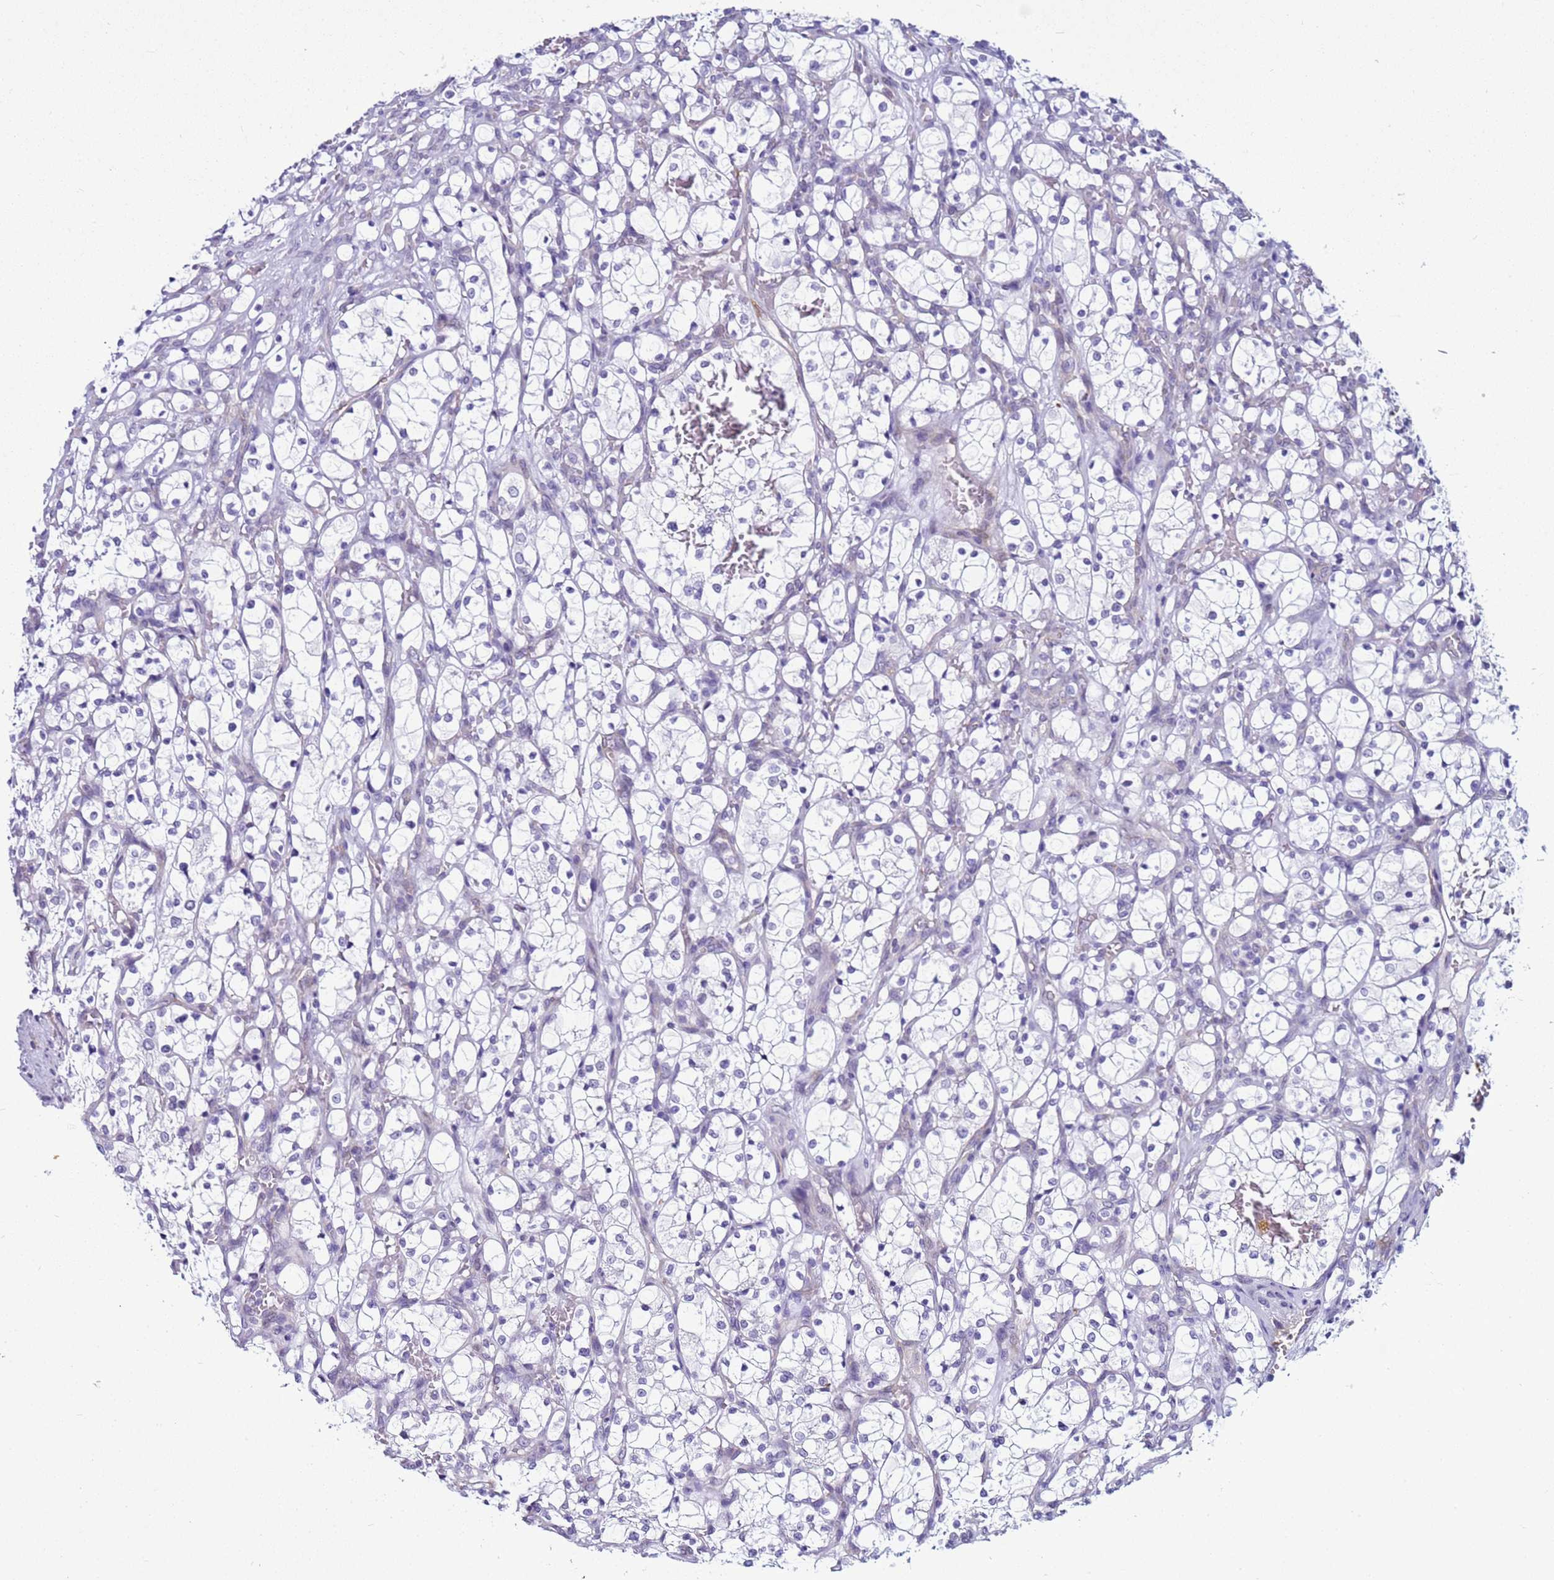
{"staining": {"intensity": "negative", "quantity": "none", "location": "none"}, "tissue": "renal cancer", "cell_type": "Tumor cells", "image_type": "cancer", "snomed": [{"axis": "morphology", "description": "Adenocarcinoma, NOS"}, {"axis": "topography", "description": "Kidney"}], "caption": "Tumor cells are negative for protein expression in human adenocarcinoma (renal). (Brightfield microscopy of DAB IHC at high magnification).", "gene": "LRRC10B", "patient": {"sex": "female", "age": 69}}